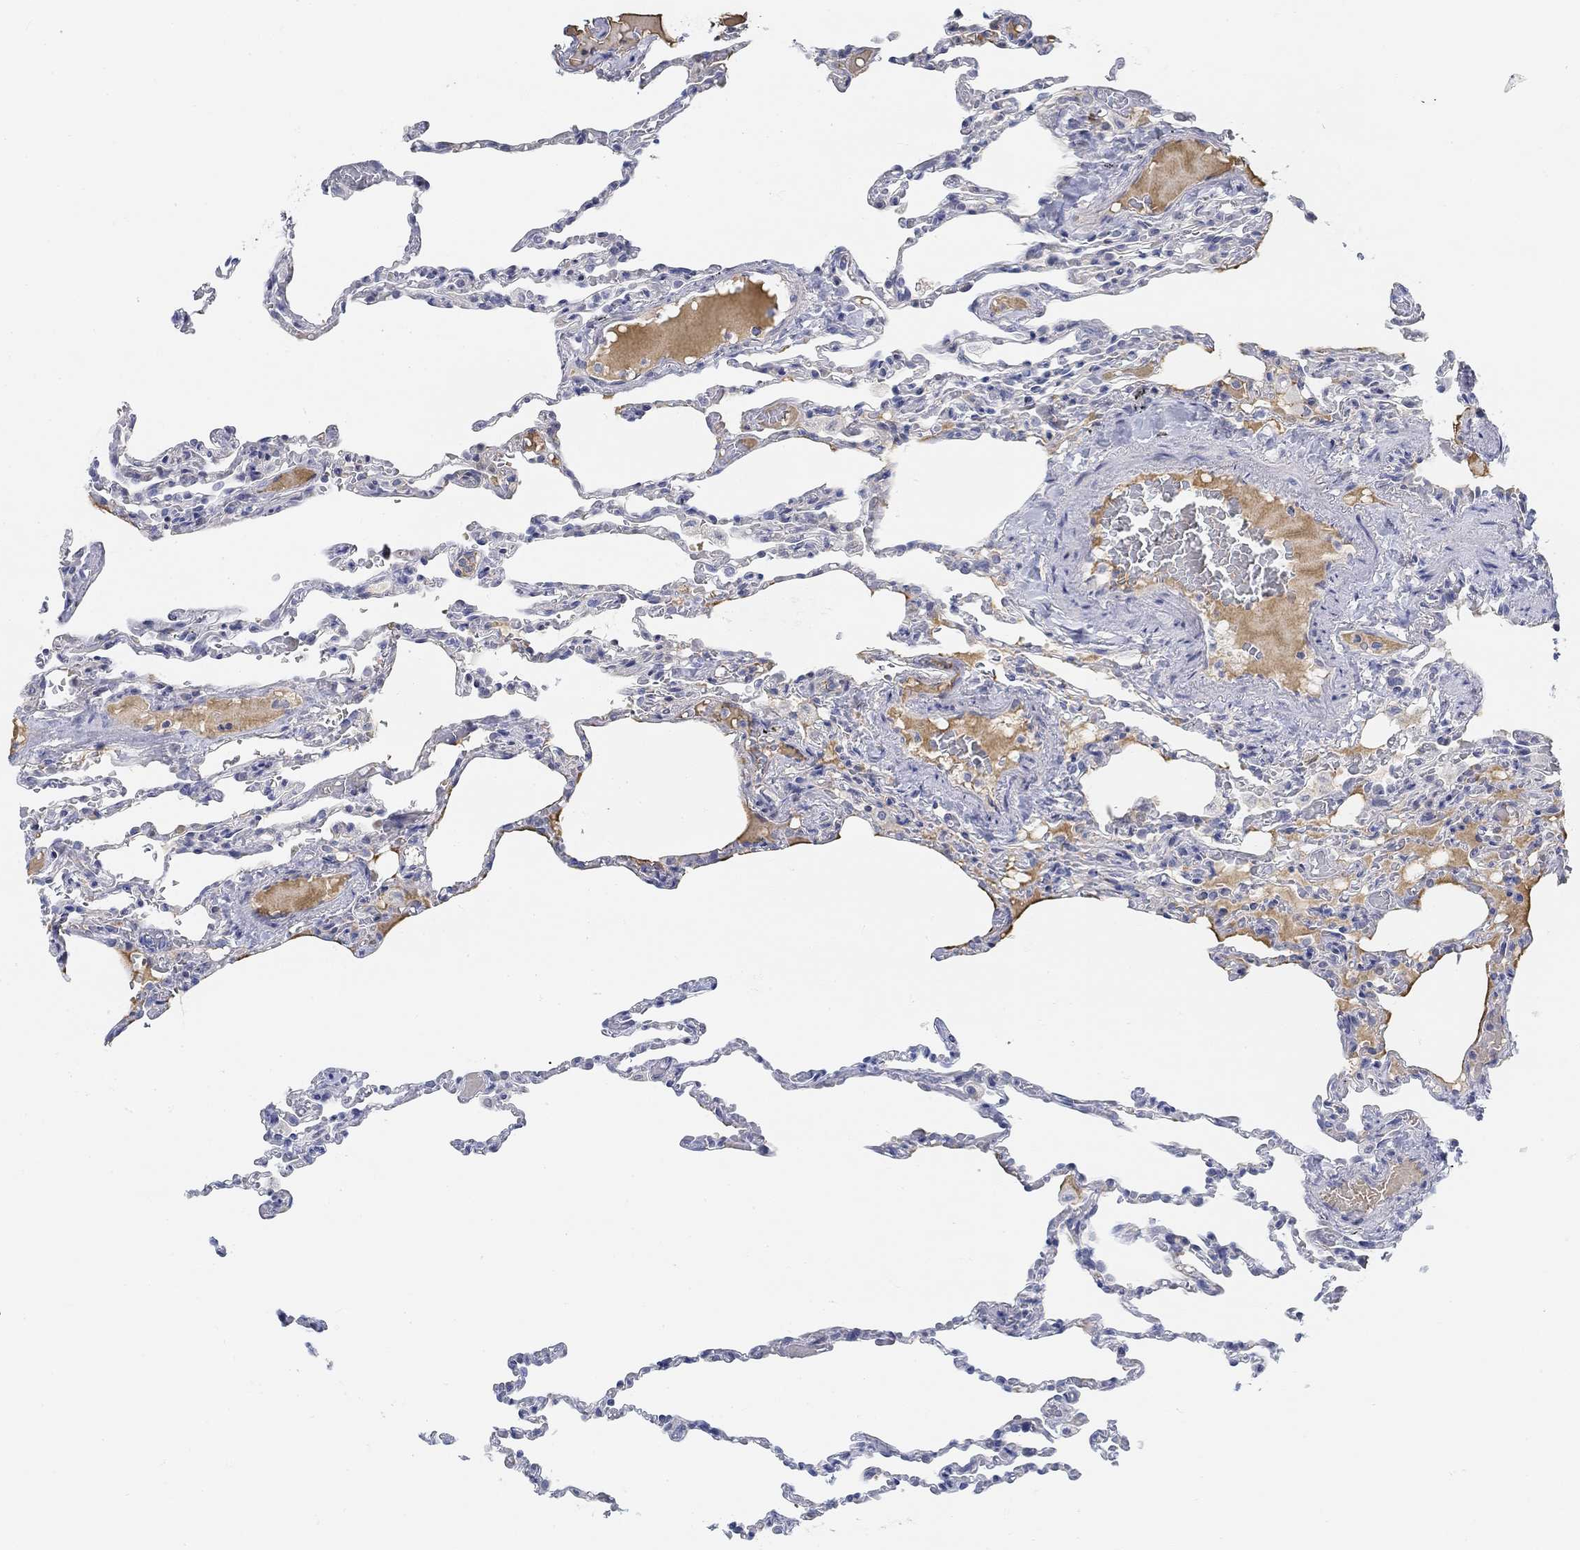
{"staining": {"intensity": "negative", "quantity": "none", "location": "none"}, "tissue": "lung", "cell_type": "Alveolar cells", "image_type": "normal", "snomed": [{"axis": "morphology", "description": "Normal tissue, NOS"}, {"axis": "topography", "description": "Lung"}], "caption": "Lung was stained to show a protein in brown. There is no significant positivity in alveolar cells. Brightfield microscopy of immunohistochemistry (IHC) stained with DAB (3,3'-diaminobenzidine) (brown) and hematoxylin (blue), captured at high magnification.", "gene": "SNTG2", "patient": {"sex": "female", "age": 43}}